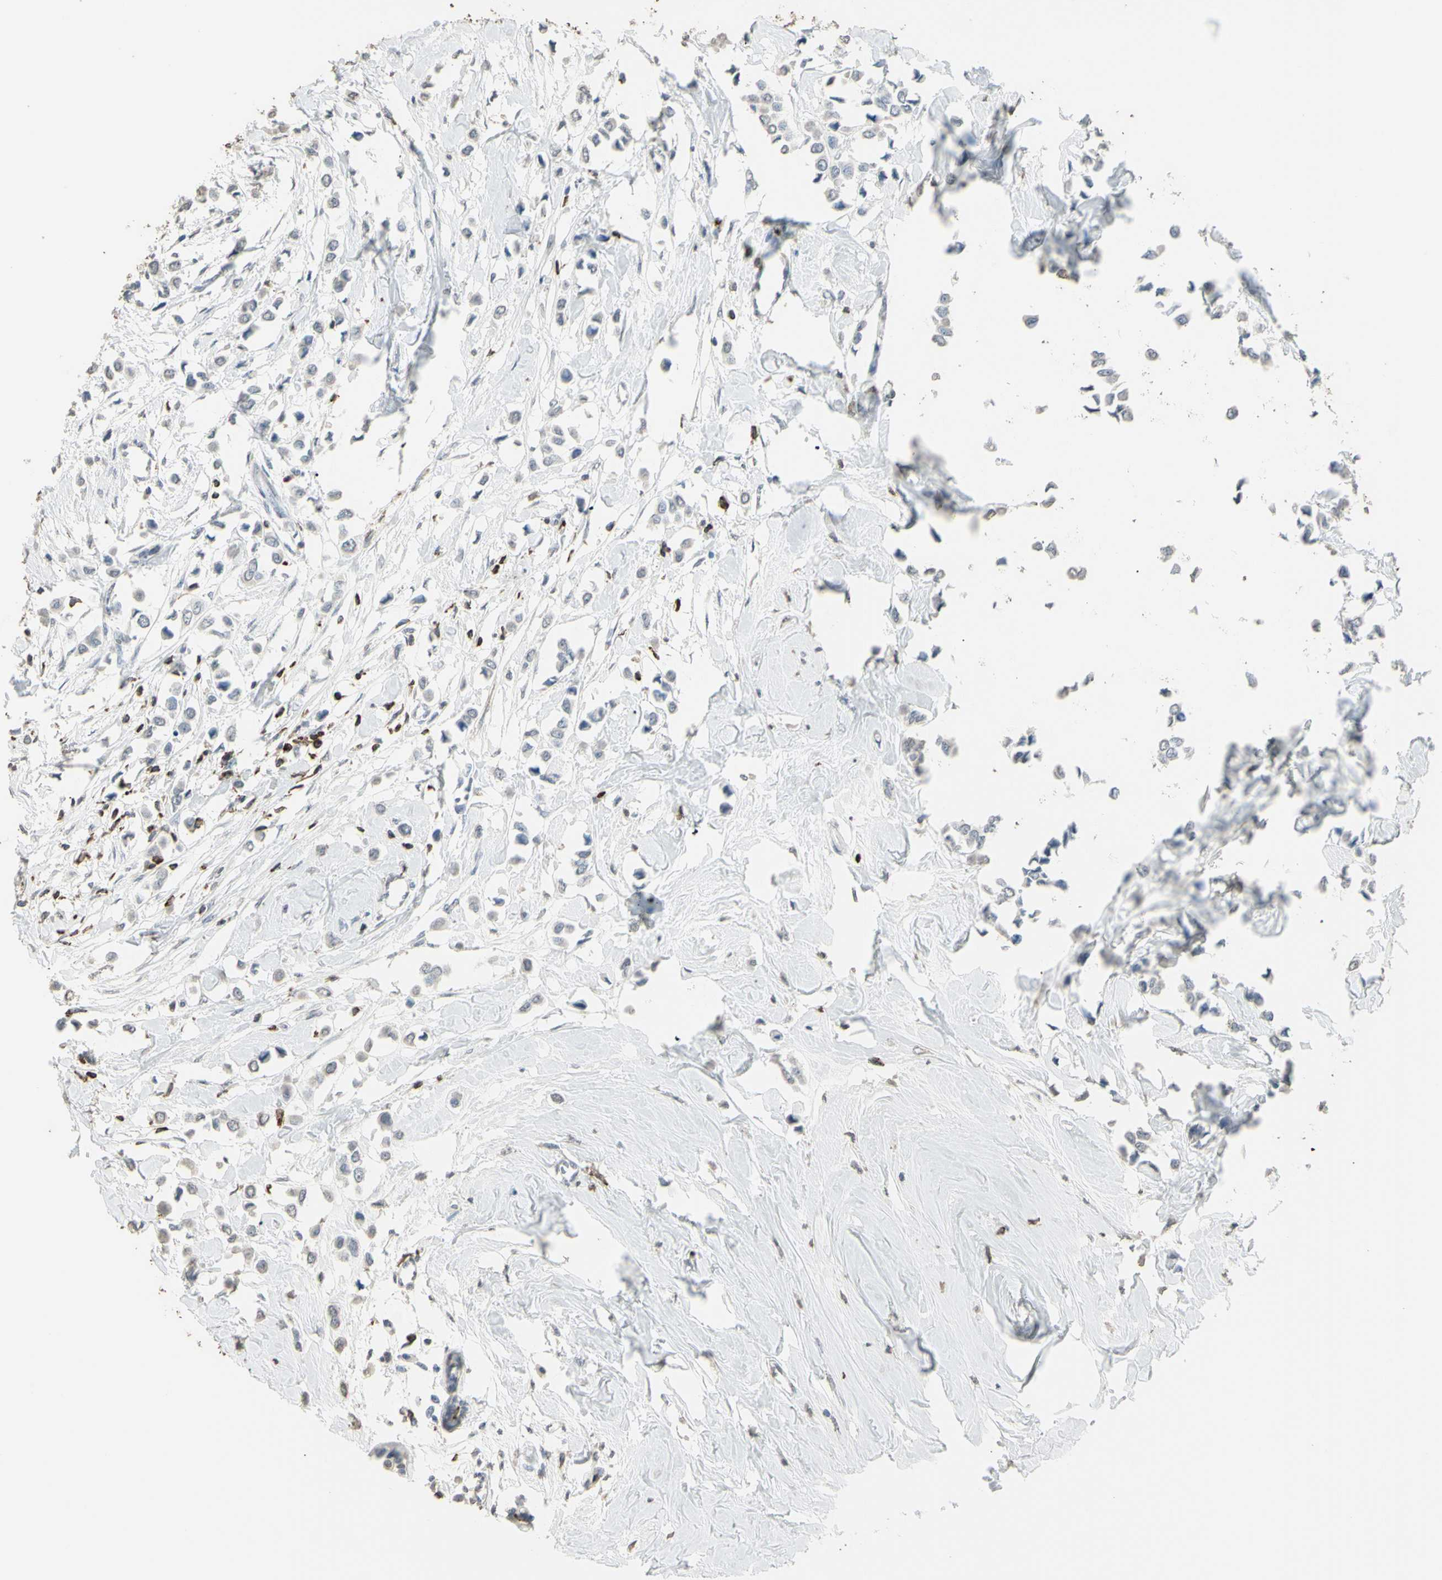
{"staining": {"intensity": "negative", "quantity": "none", "location": "none"}, "tissue": "breast cancer", "cell_type": "Tumor cells", "image_type": "cancer", "snomed": [{"axis": "morphology", "description": "Lobular carcinoma"}, {"axis": "topography", "description": "Breast"}], "caption": "Immunohistochemical staining of breast cancer demonstrates no significant positivity in tumor cells.", "gene": "PSTPIP1", "patient": {"sex": "female", "age": 51}}